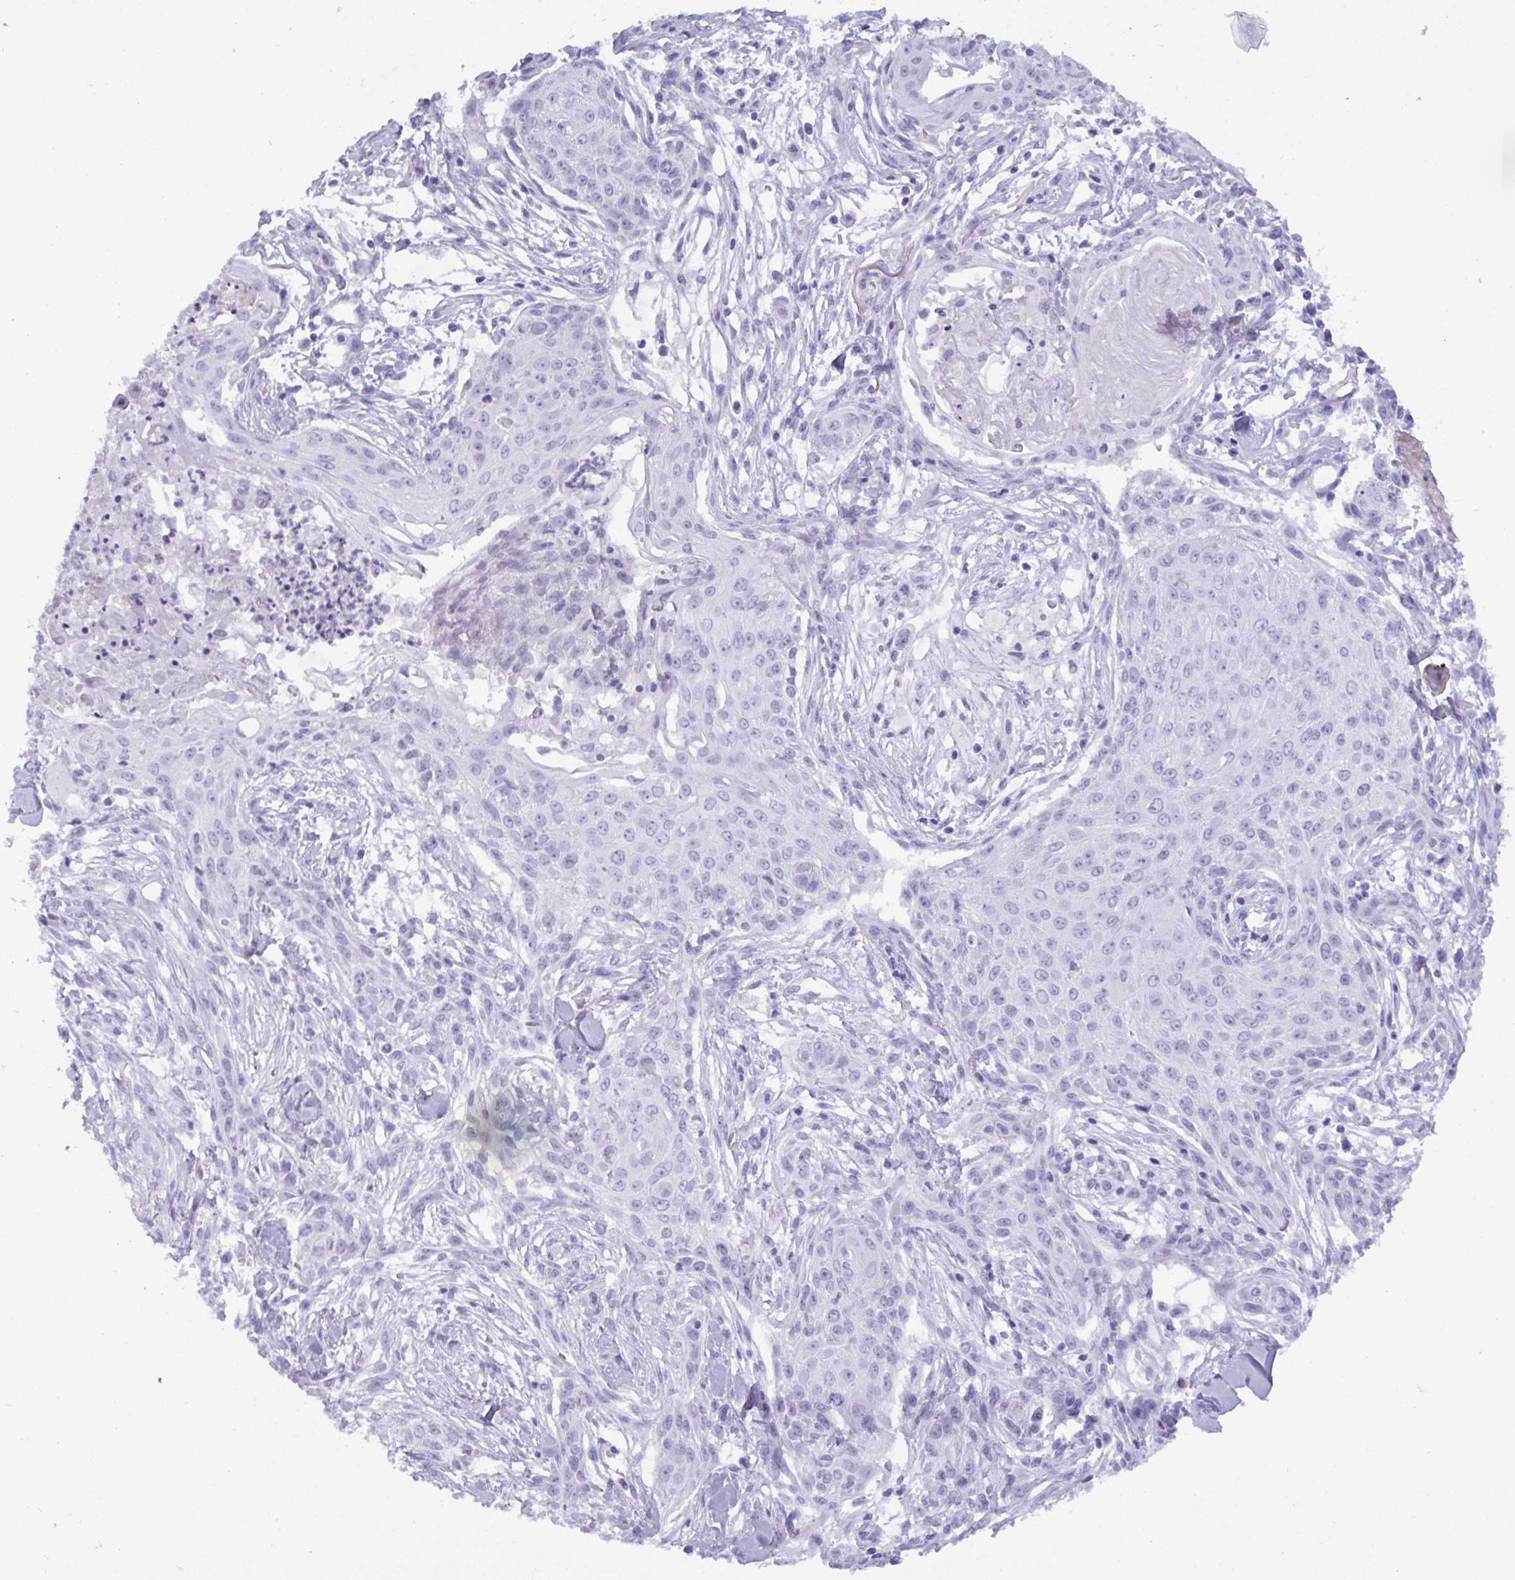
{"staining": {"intensity": "negative", "quantity": "none", "location": "none"}, "tissue": "skin cancer", "cell_type": "Tumor cells", "image_type": "cancer", "snomed": [{"axis": "morphology", "description": "Squamous cell carcinoma, NOS"}, {"axis": "topography", "description": "Skin"}], "caption": "Human squamous cell carcinoma (skin) stained for a protein using immunohistochemistry demonstrates no expression in tumor cells.", "gene": "C4orf33", "patient": {"sex": "female", "age": 59}}